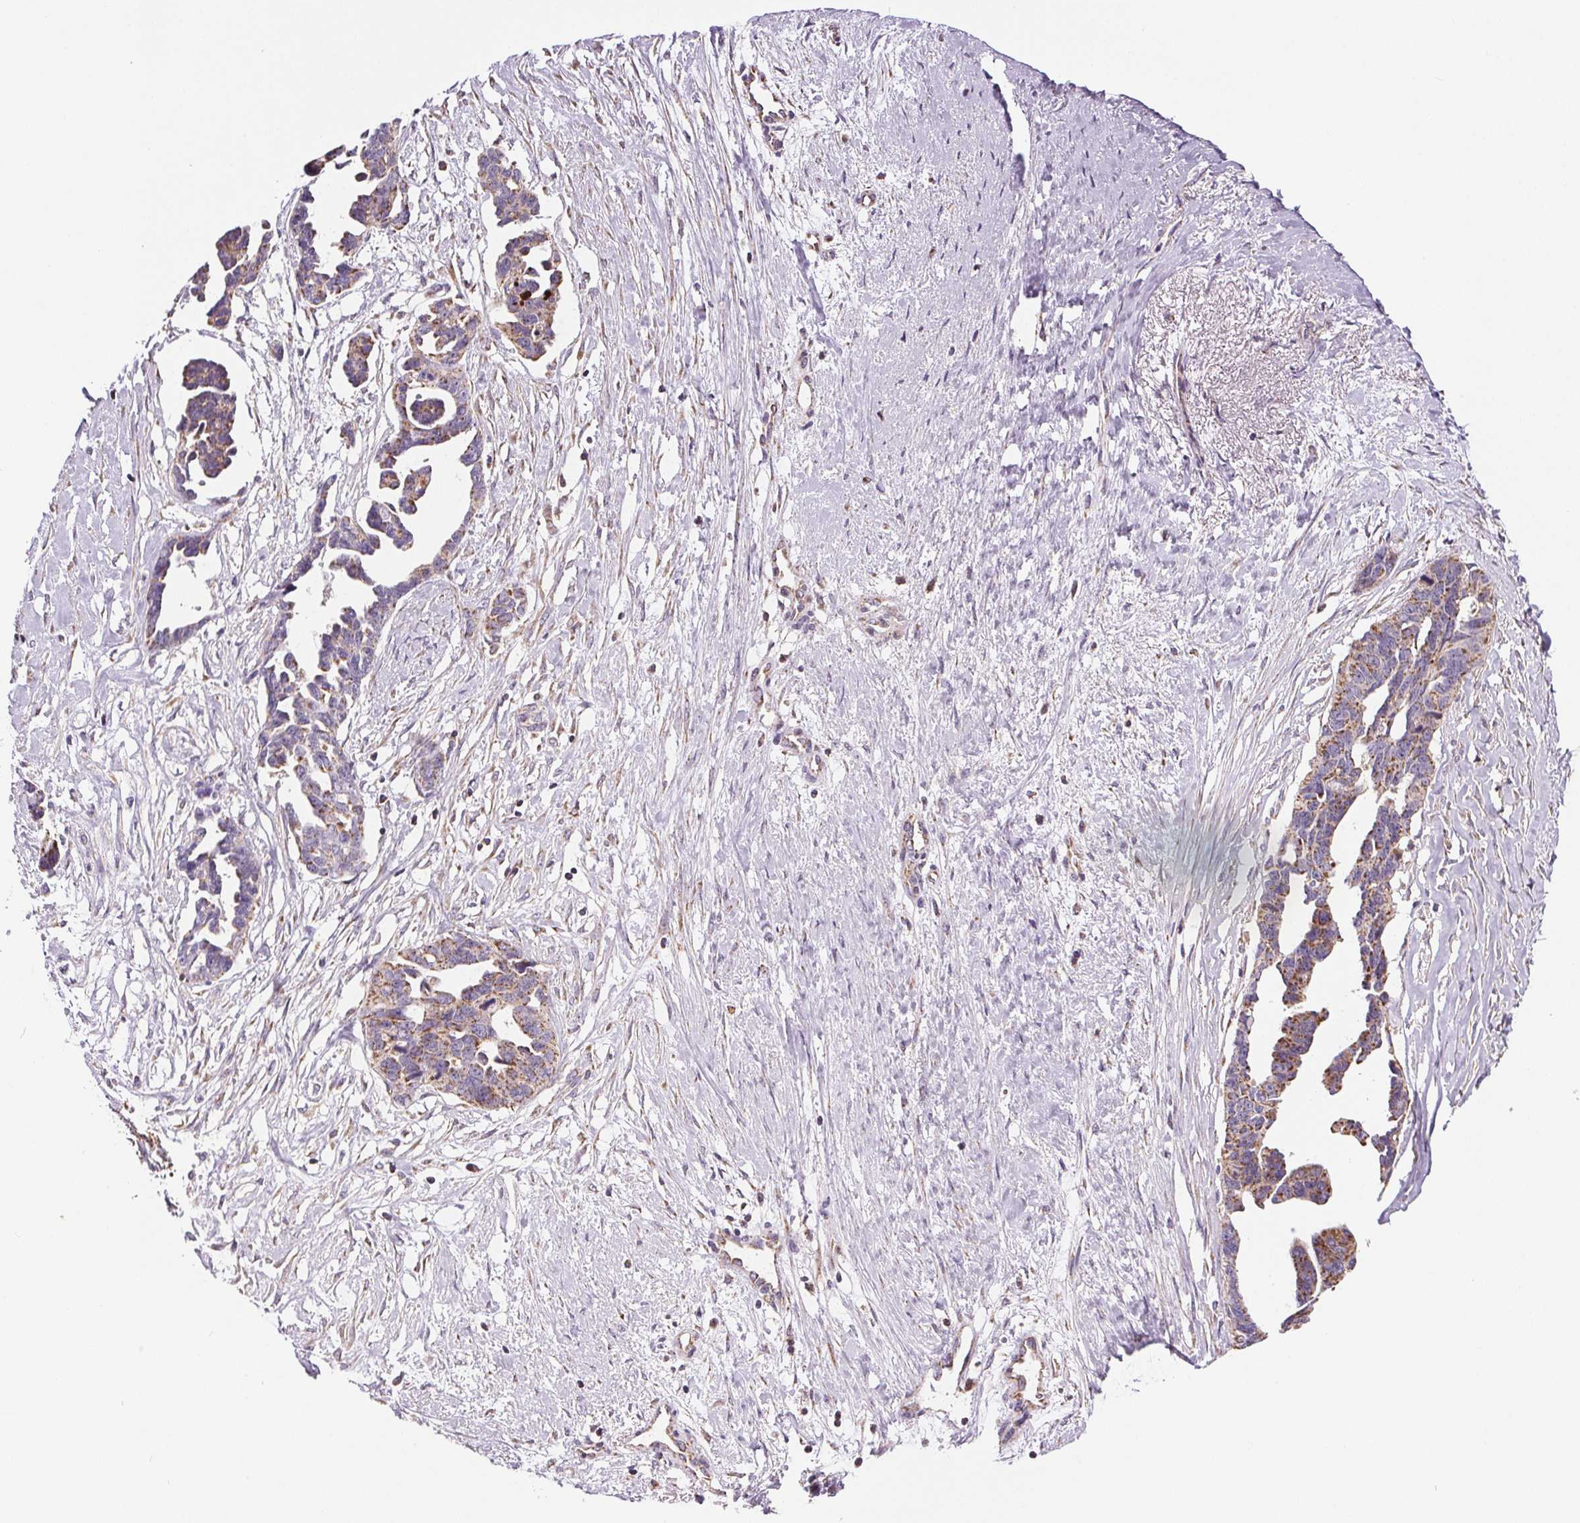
{"staining": {"intensity": "moderate", "quantity": ">75%", "location": "cytoplasmic/membranous"}, "tissue": "ovarian cancer", "cell_type": "Tumor cells", "image_type": "cancer", "snomed": [{"axis": "morphology", "description": "Cystadenocarcinoma, serous, NOS"}, {"axis": "topography", "description": "Ovary"}], "caption": "The immunohistochemical stain labels moderate cytoplasmic/membranous staining in tumor cells of serous cystadenocarcinoma (ovarian) tissue. (Brightfield microscopy of DAB IHC at high magnification).", "gene": "SUCLA2", "patient": {"sex": "female", "age": 69}}